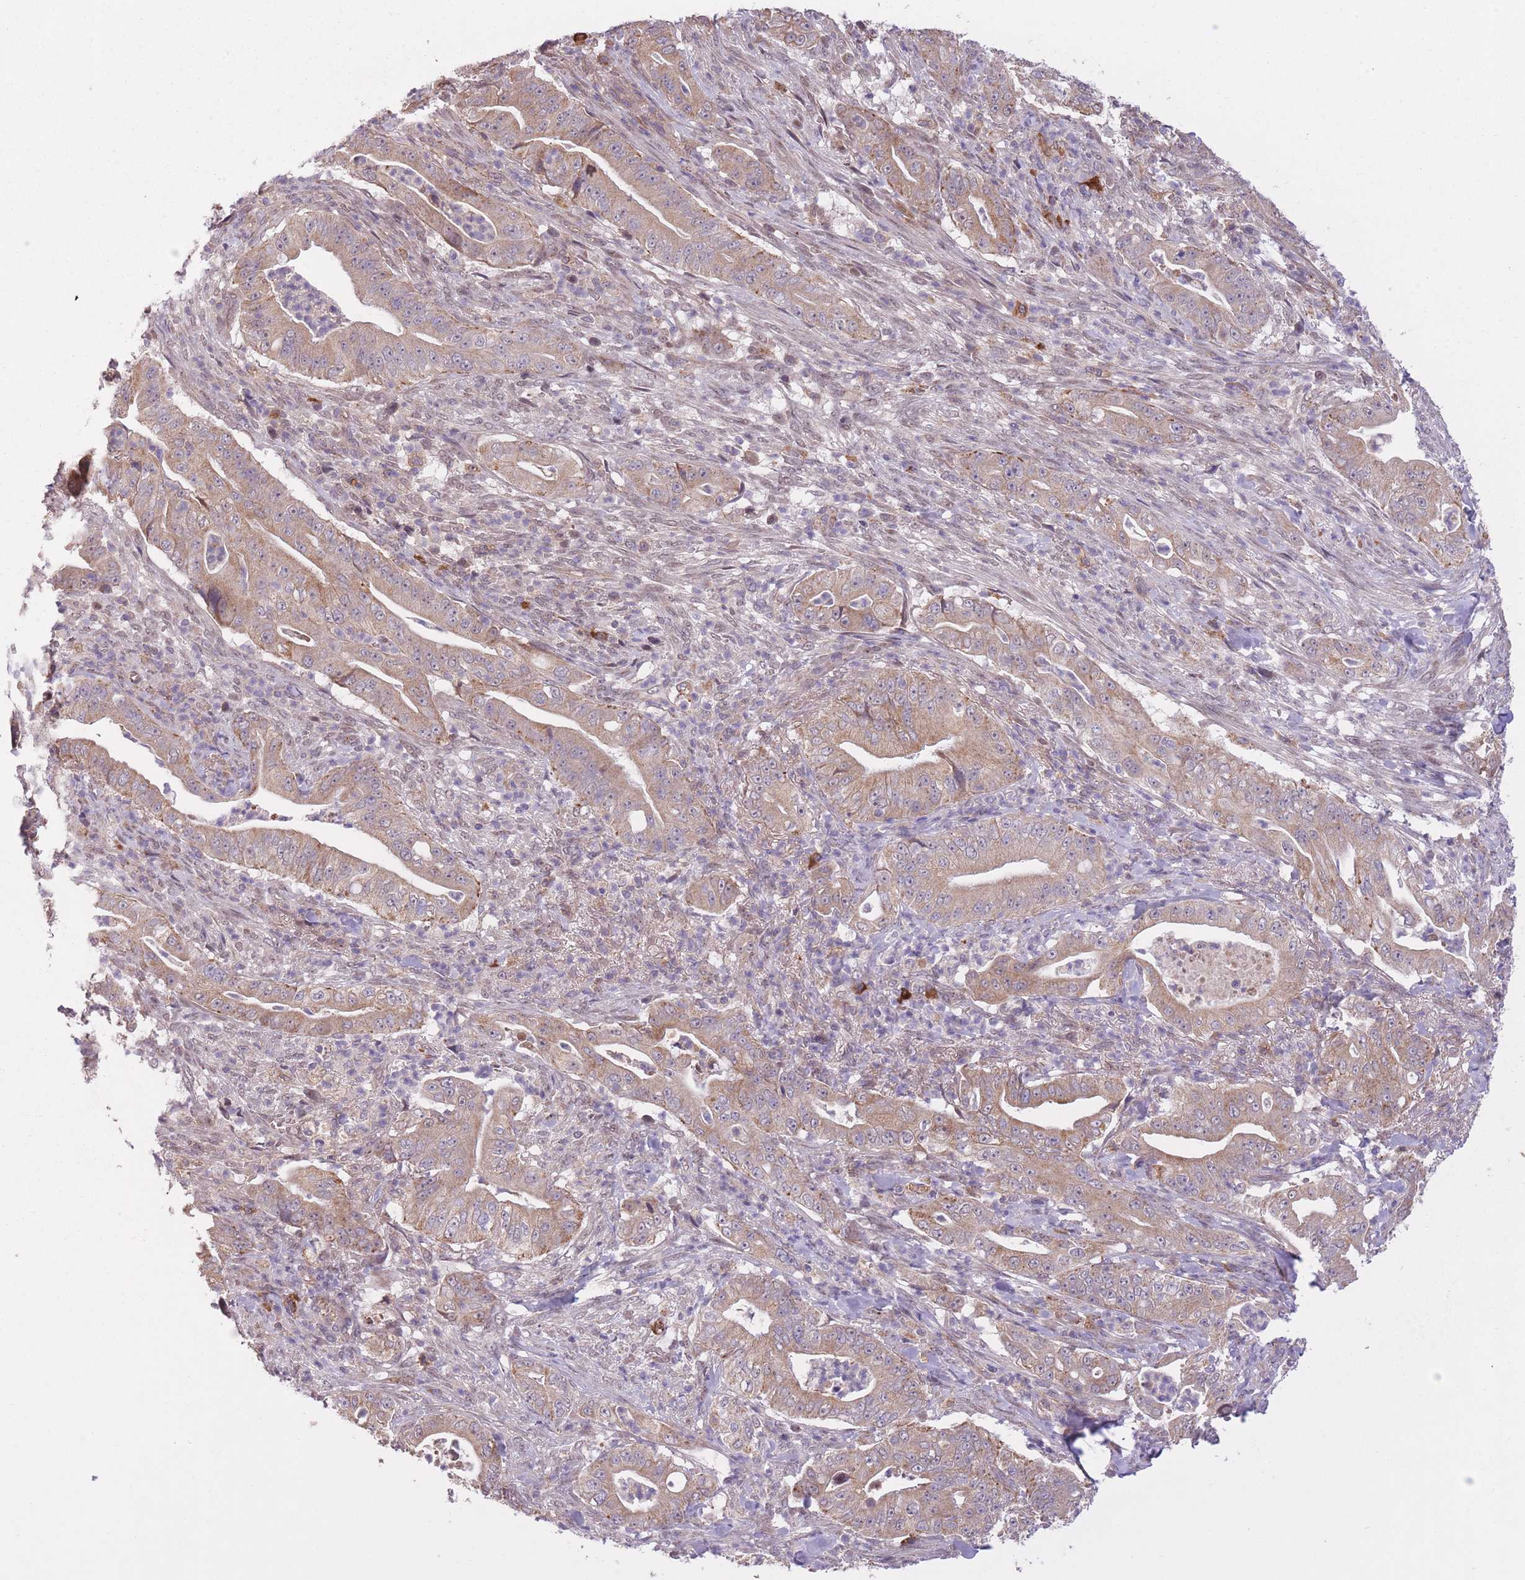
{"staining": {"intensity": "moderate", "quantity": ">75%", "location": "cytoplasmic/membranous"}, "tissue": "pancreatic cancer", "cell_type": "Tumor cells", "image_type": "cancer", "snomed": [{"axis": "morphology", "description": "Adenocarcinoma, NOS"}, {"axis": "topography", "description": "Pancreas"}], "caption": "Adenocarcinoma (pancreatic) was stained to show a protein in brown. There is medium levels of moderate cytoplasmic/membranous staining in approximately >75% of tumor cells.", "gene": "POLR3F", "patient": {"sex": "male", "age": 71}}